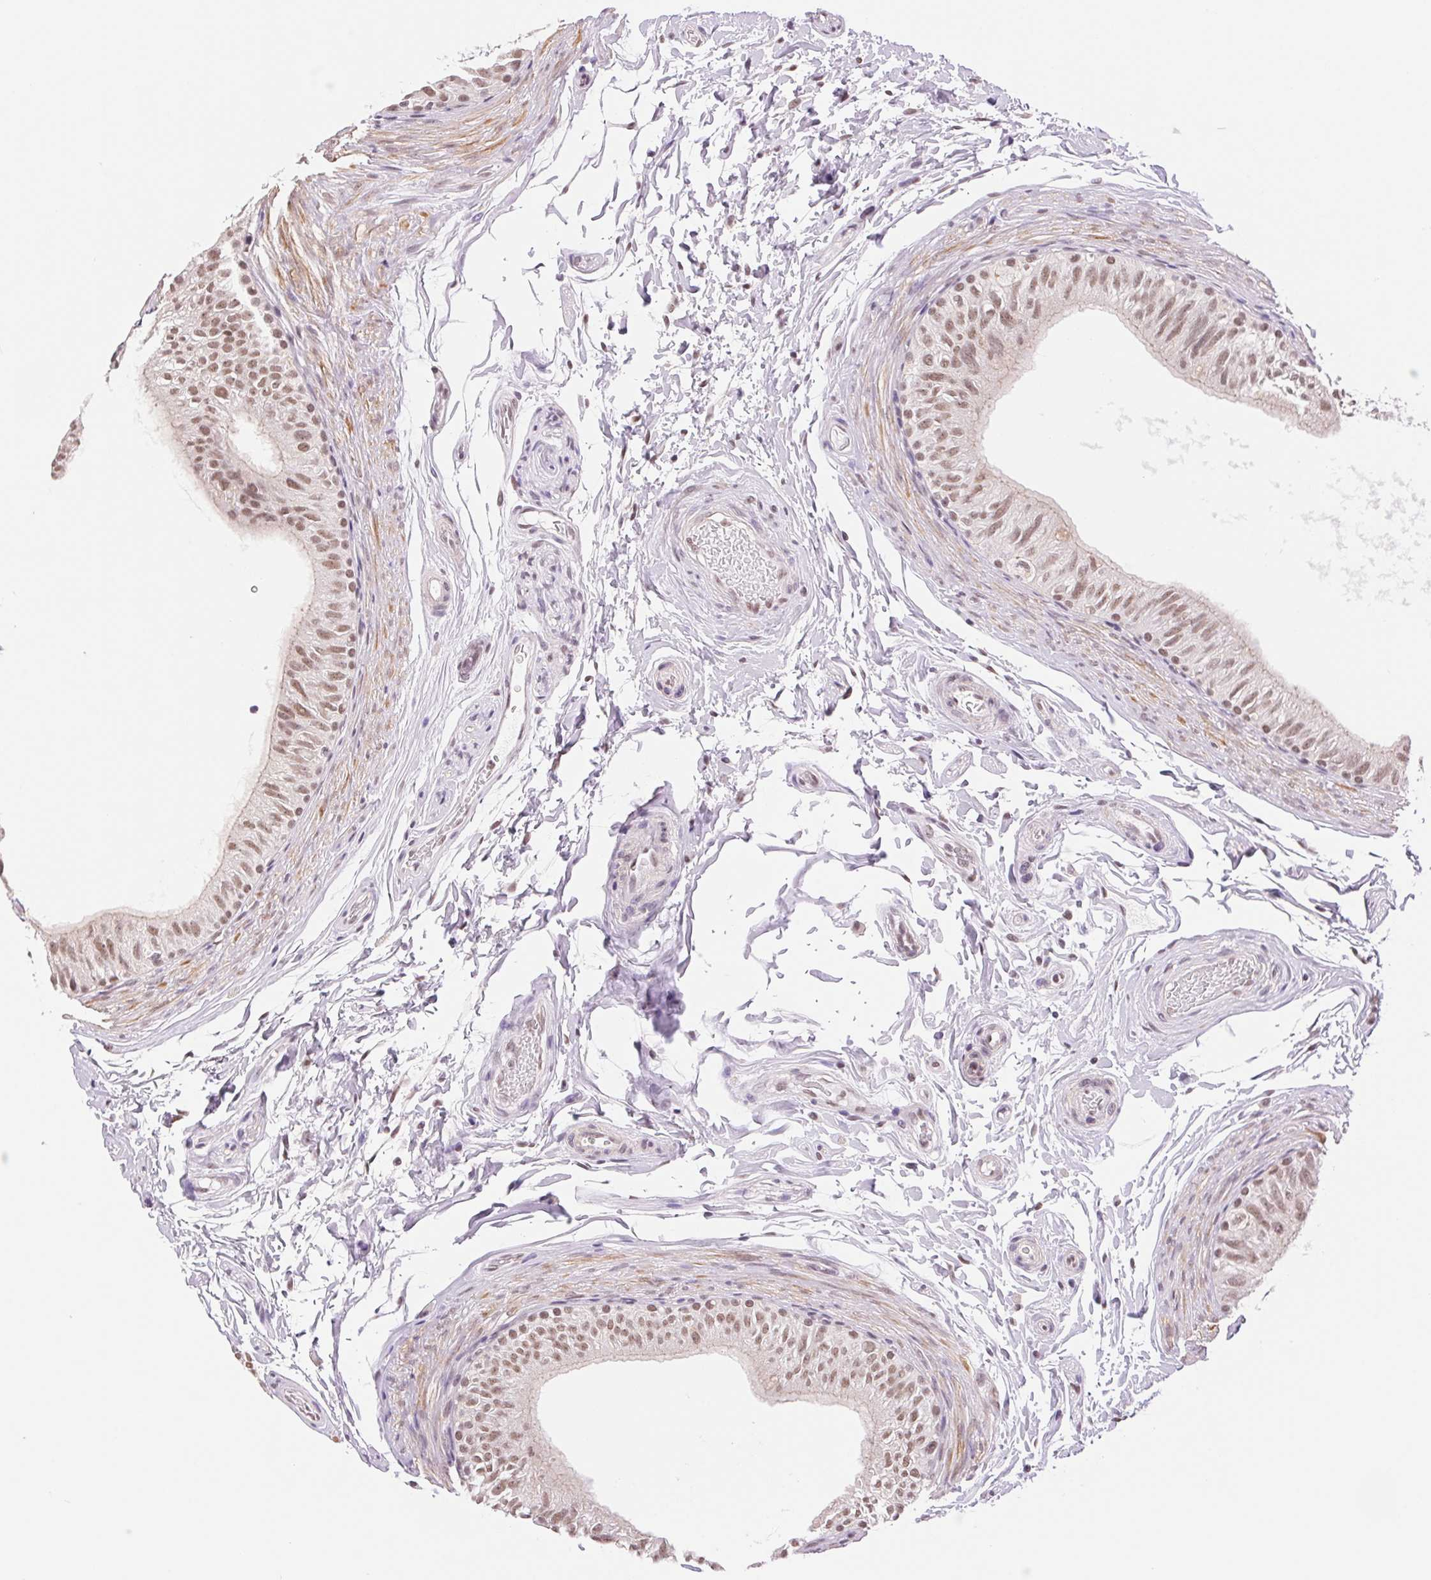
{"staining": {"intensity": "moderate", "quantity": ">75%", "location": "nuclear"}, "tissue": "epididymis", "cell_type": "Glandular cells", "image_type": "normal", "snomed": [{"axis": "morphology", "description": "Normal tissue, NOS"}, {"axis": "topography", "description": "Epididymis"}], "caption": "Epididymis stained with a brown dye shows moderate nuclear positive expression in approximately >75% of glandular cells.", "gene": "RPRD1B", "patient": {"sex": "male", "age": 36}}